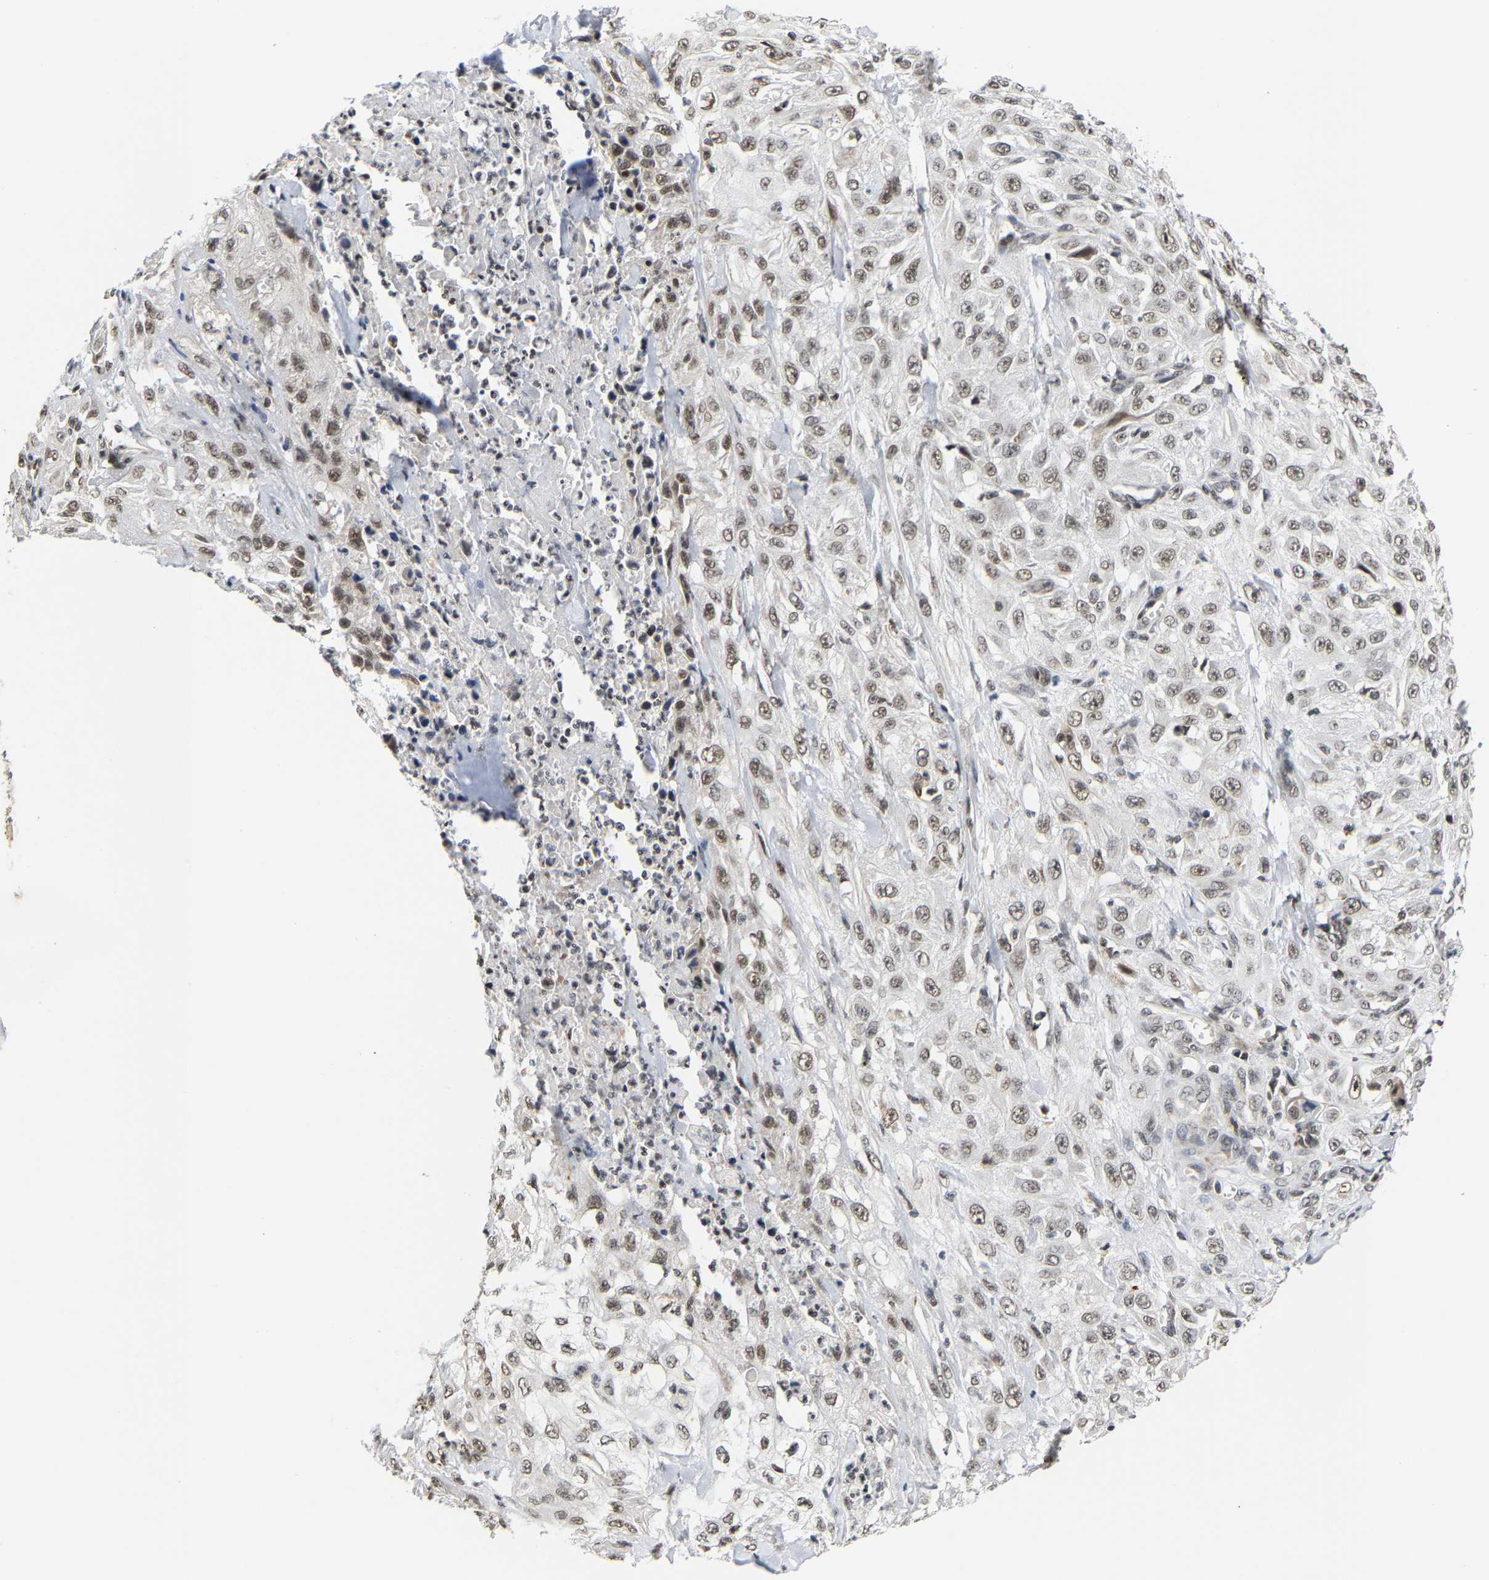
{"staining": {"intensity": "weak", "quantity": ">75%", "location": "nuclear"}, "tissue": "skin cancer", "cell_type": "Tumor cells", "image_type": "cancer", "snomed": [{"axis": "morphology", "description": "Squamous cell carcinoma, NOS"}, {"axis": "morphology", "description": "Squamous cell carcinoma, metastatic, NOS"}, {"axis": "topography", "description": "Skin"}, {"axis": "topography", "description": "Lymph node"}], "caption": "IHC micrograph of neoplastic tissue: skin cancer (metastatic squamous cell carcinoma) stained using immunohistochemistry displays low levels of weak protein expression localized specifically in the nuclear of tumor cells, appearing as a nuclear brown color.", "gene": "ANKRD6", "patient": {"sex": "male", "age": 75}}